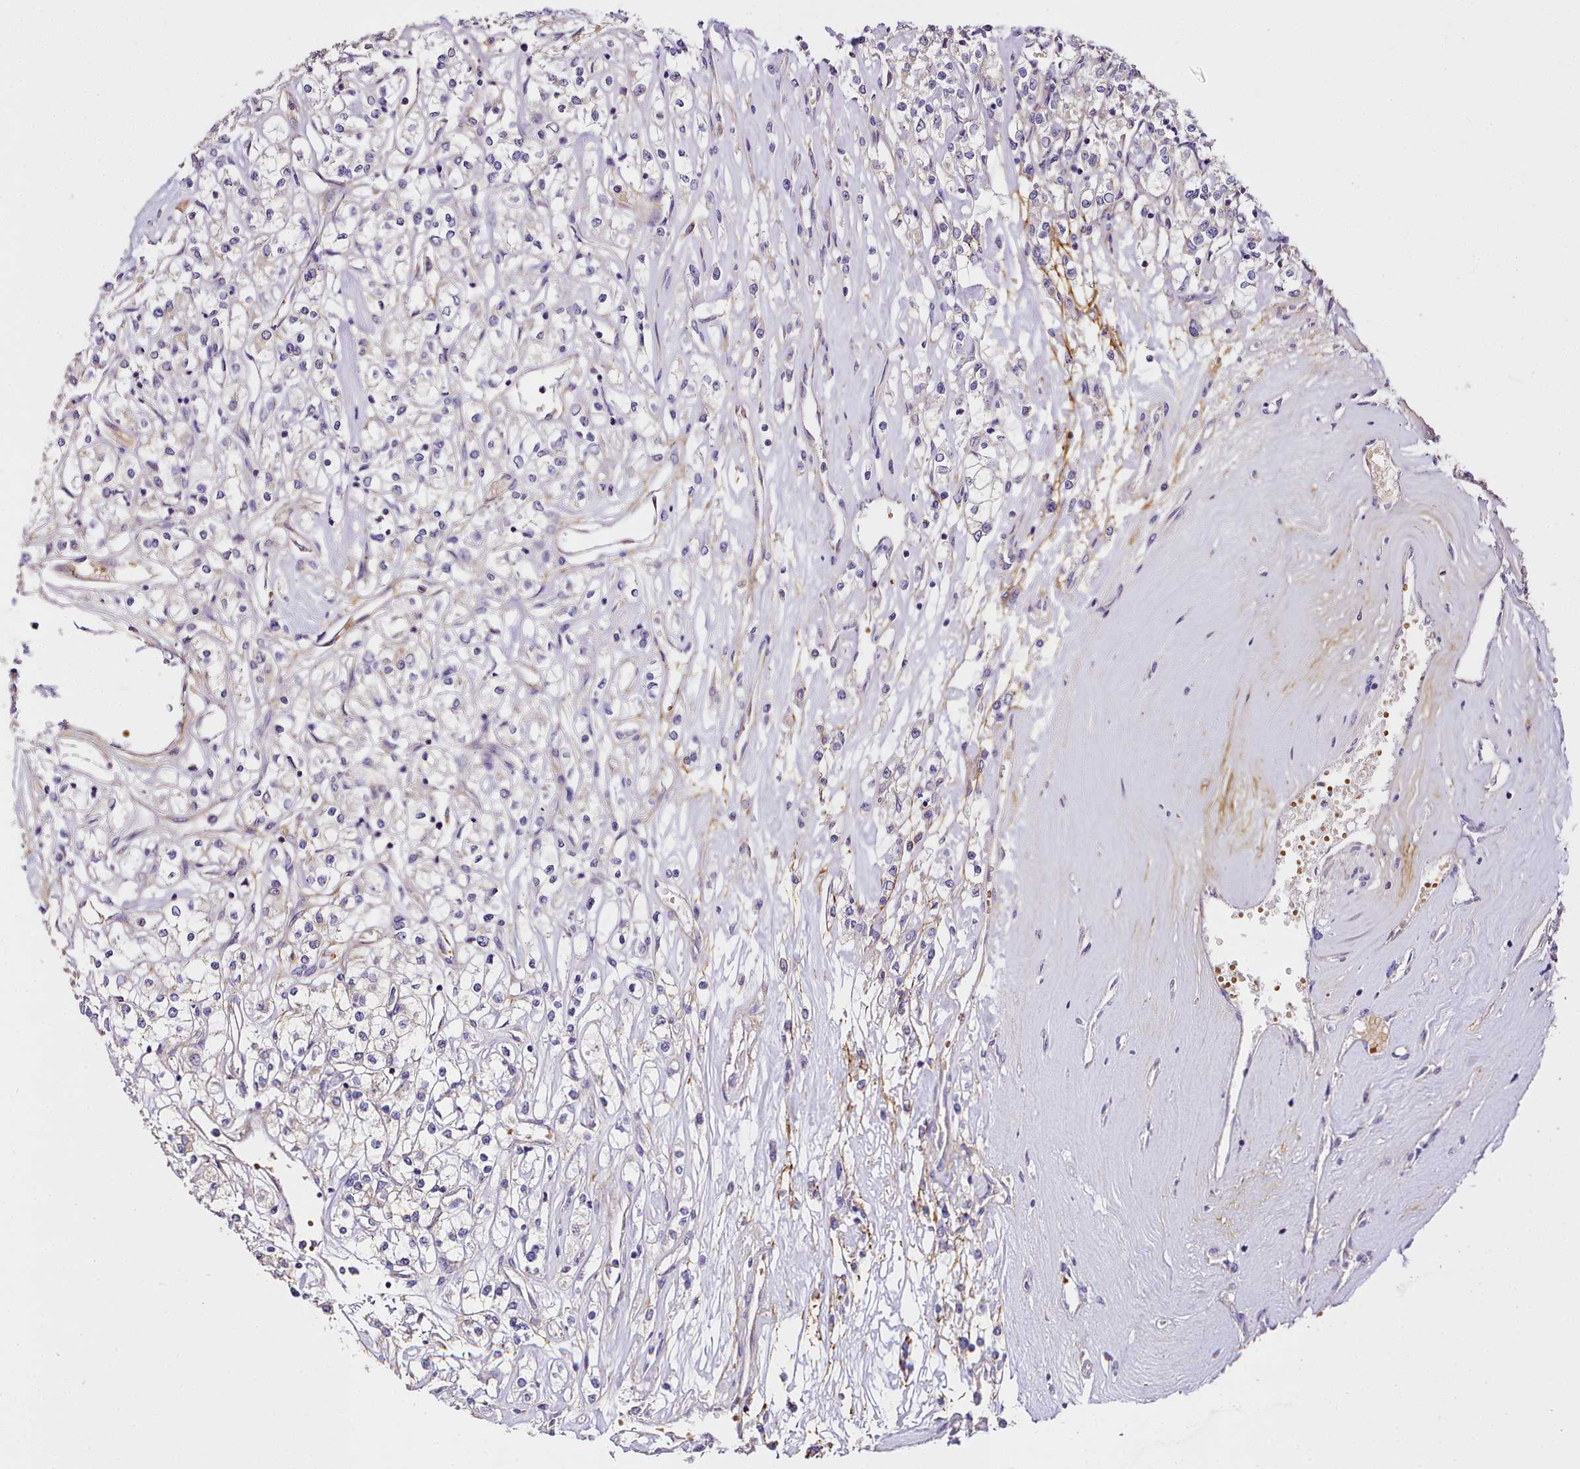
{"staining": {"intensity": "negative", "quantity": "none", "location": "none"}, "tissue": "renal cancer", "cell_type": "Tumor cells", "image_type": "cancer", "snomed": [{"axis": "morphology", "description": "Adenocarcinoma, NOS"}, {"axis": "topography", "description": "Kidney"}], "caption": "Immunohistochemistry image of adenocarcinoma (renal) stained for a protein (brown), which displays no staining in tumor cells.", "gene": "NBPF1", "patient": {"sex": "female", "age": 59}}